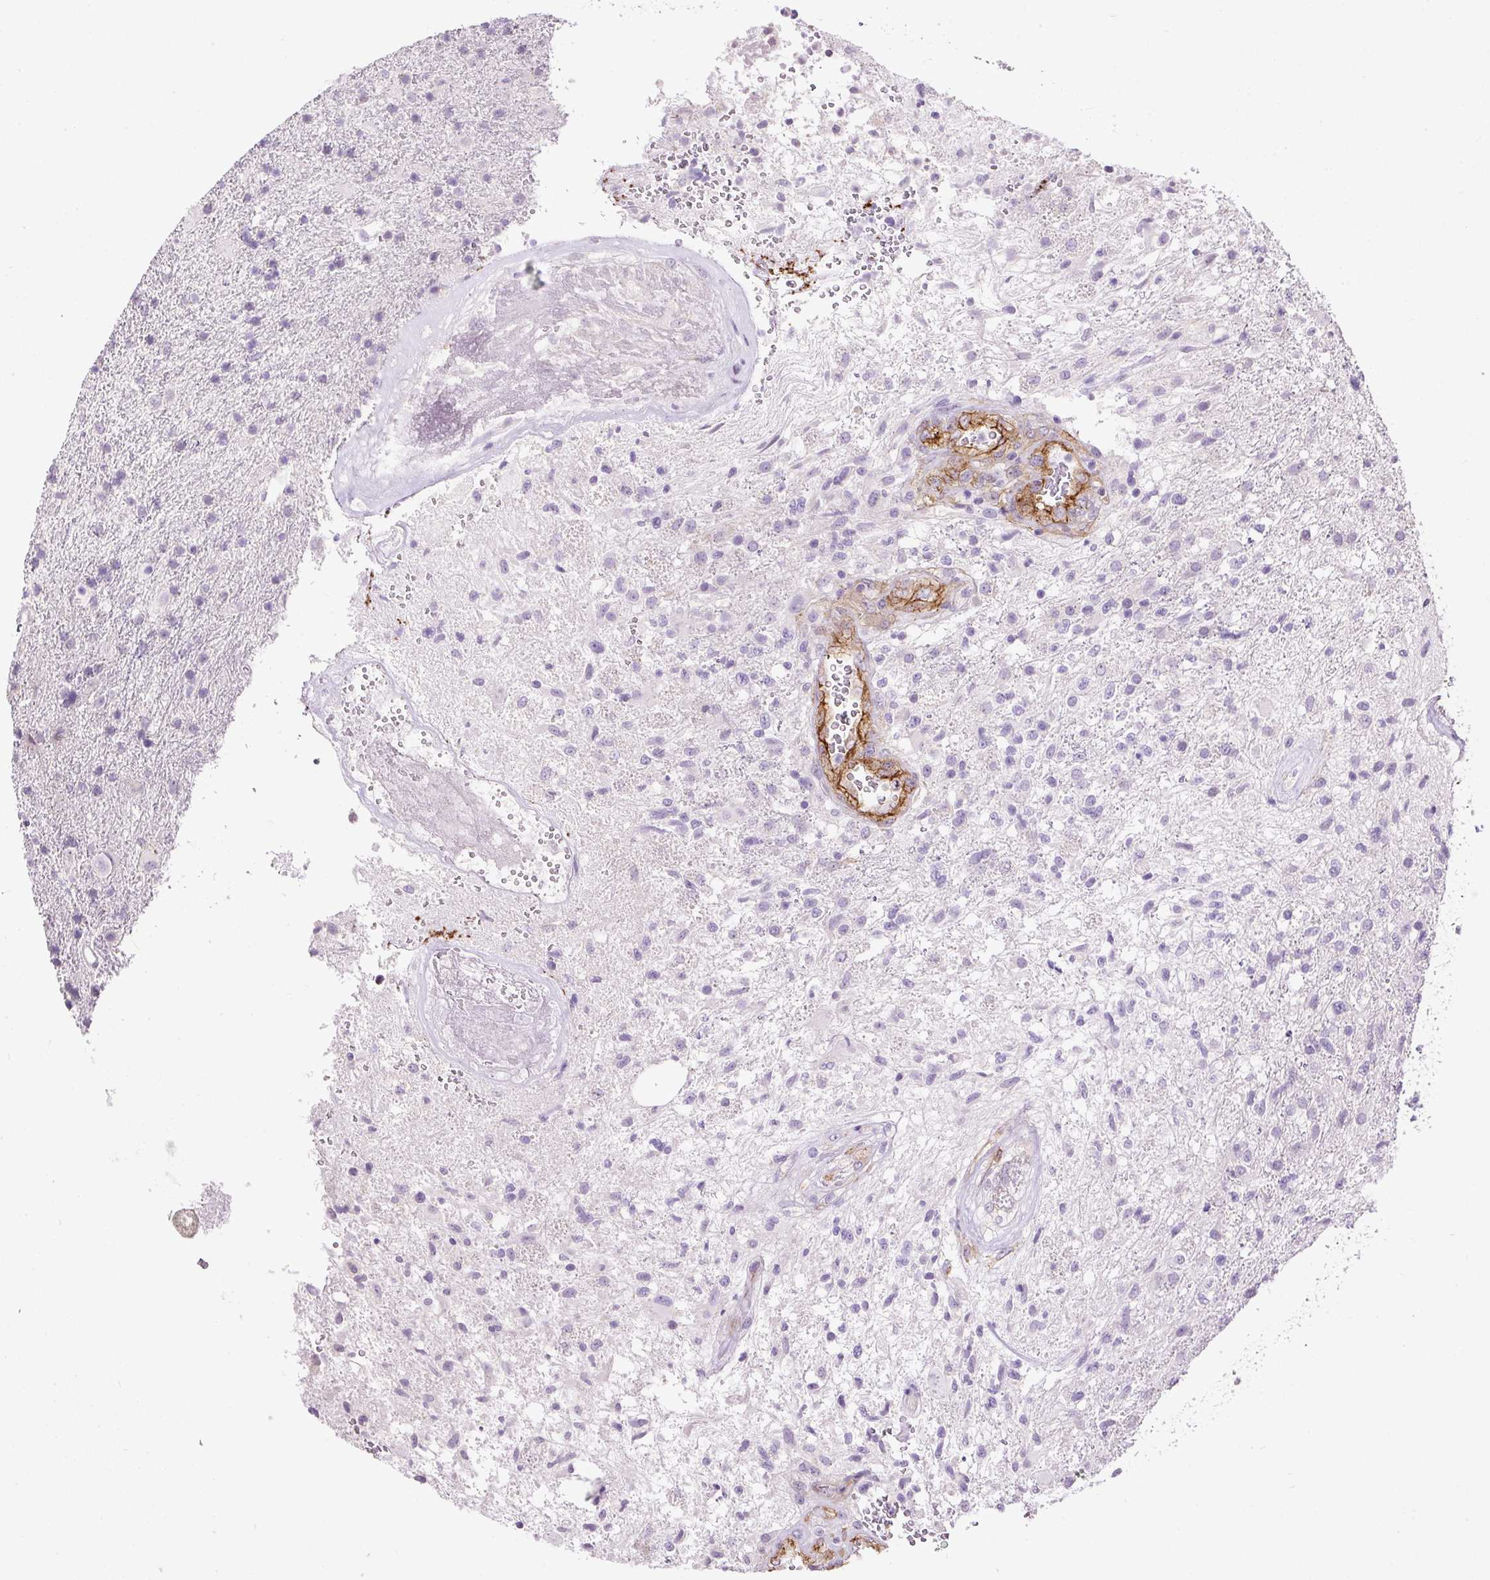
{"staining": {"intensity": "negative", "quantity": "none", "location": "none"}, "tissue": "glioma", "cell_type": "Tumor cells", "image_type": "cancer", "snomed": [{"axis": "morphology", "description": "Glioma, malignant, High grade"}, {"axis": "topography", "description": "Brain"}], "caption": "This is an immunohistochemistry micrograph of human malignant glioma (high-grade). There is no staining in tumor cells.", "gene": "MAGEB16", "patient": {"sex": "male", "age": 56}}